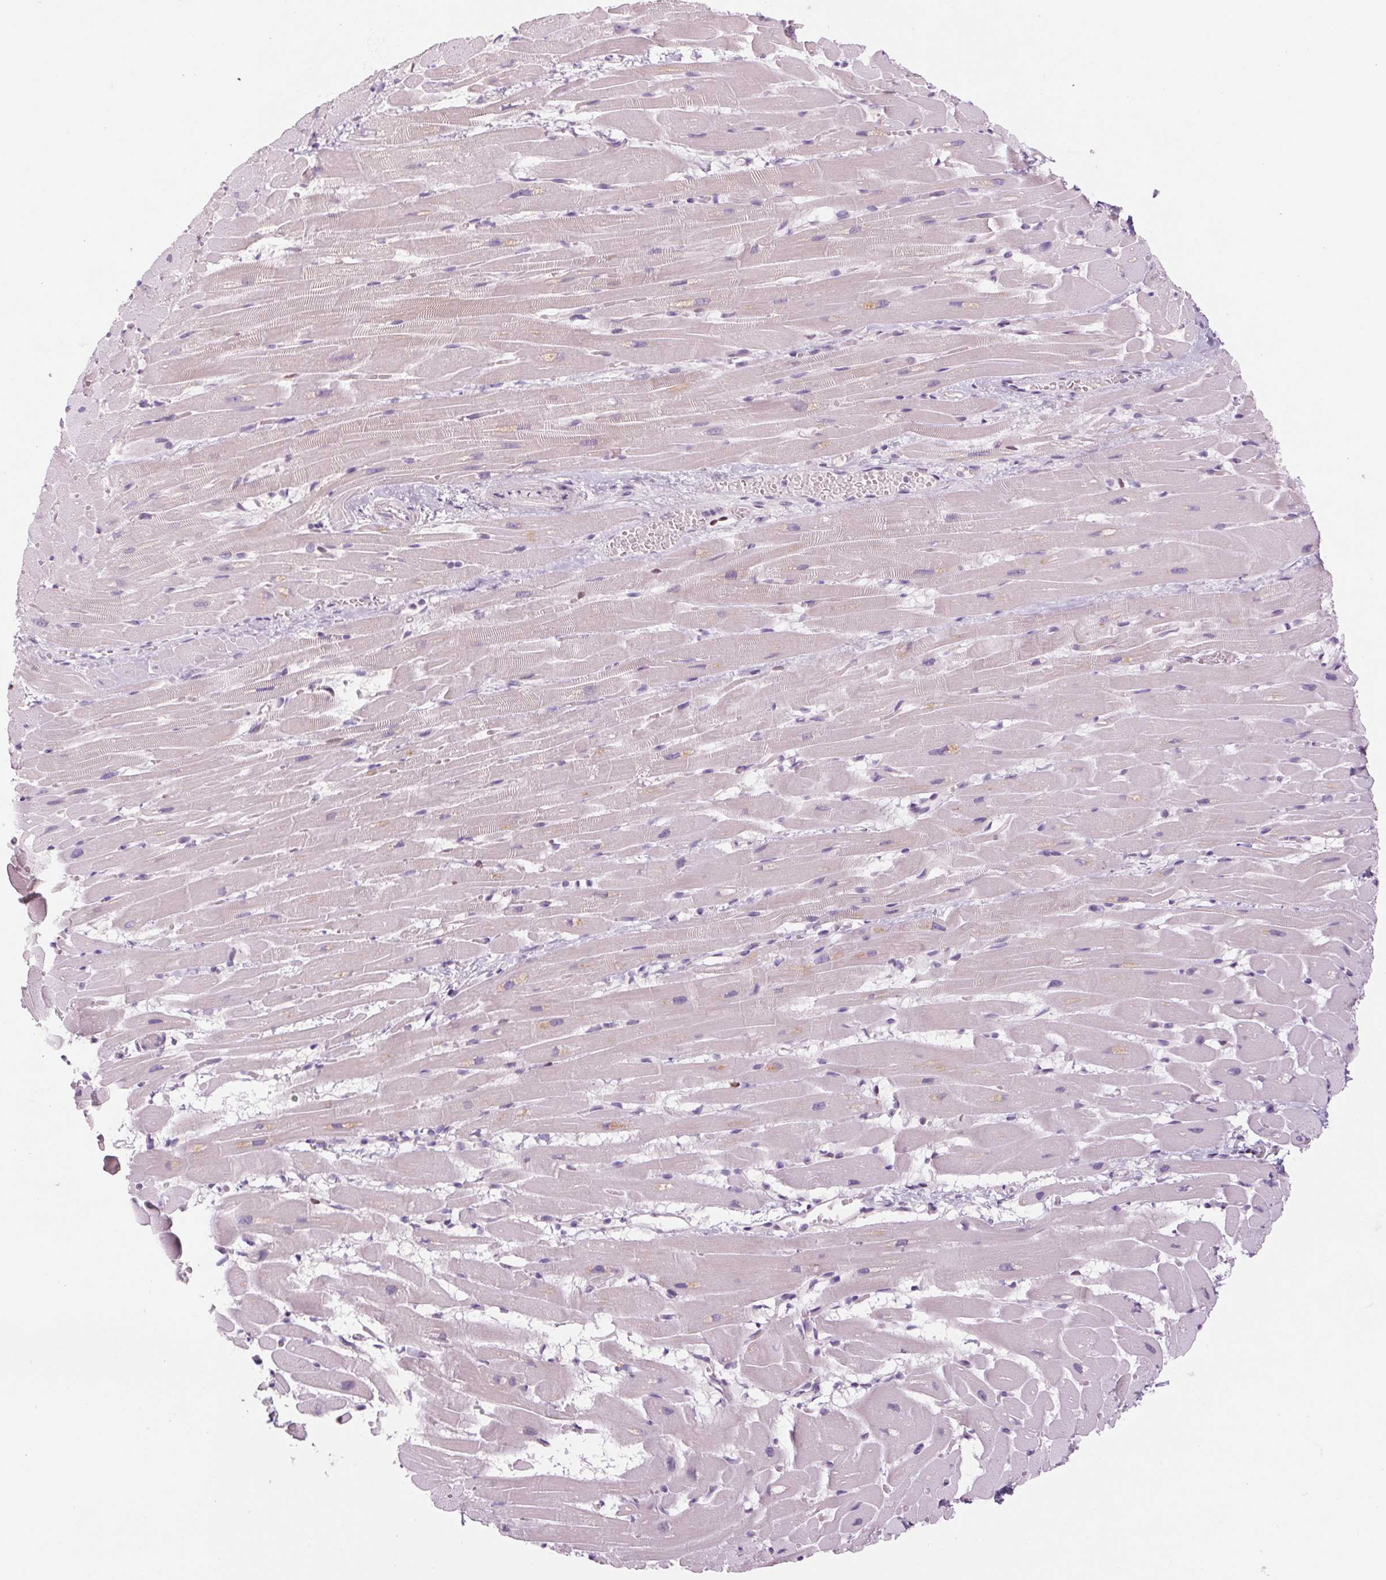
{"staining": {"intensity": "negative", "quantity": "none", "location": "none"}, "tissue": "heart muscle", "cell_type": "Cardiomyocytes", "image_type": "normal", "snomed": [{"axis": "morphology", "description": "Normal tissue, NOS"}, {"axis": "topography", "description": "Heart"}], "caption": "Immunohistochemistry (IHC) image of benign heart muscle stained for a protein (brown), which shows no staining in cardiomyocytes. (Brightfield microscopy of DAB (3,3'-diaminobenzidine) IHC at high magnification).", "gene": "RPTN", "patient": {"sex": "male", "age": 37}}